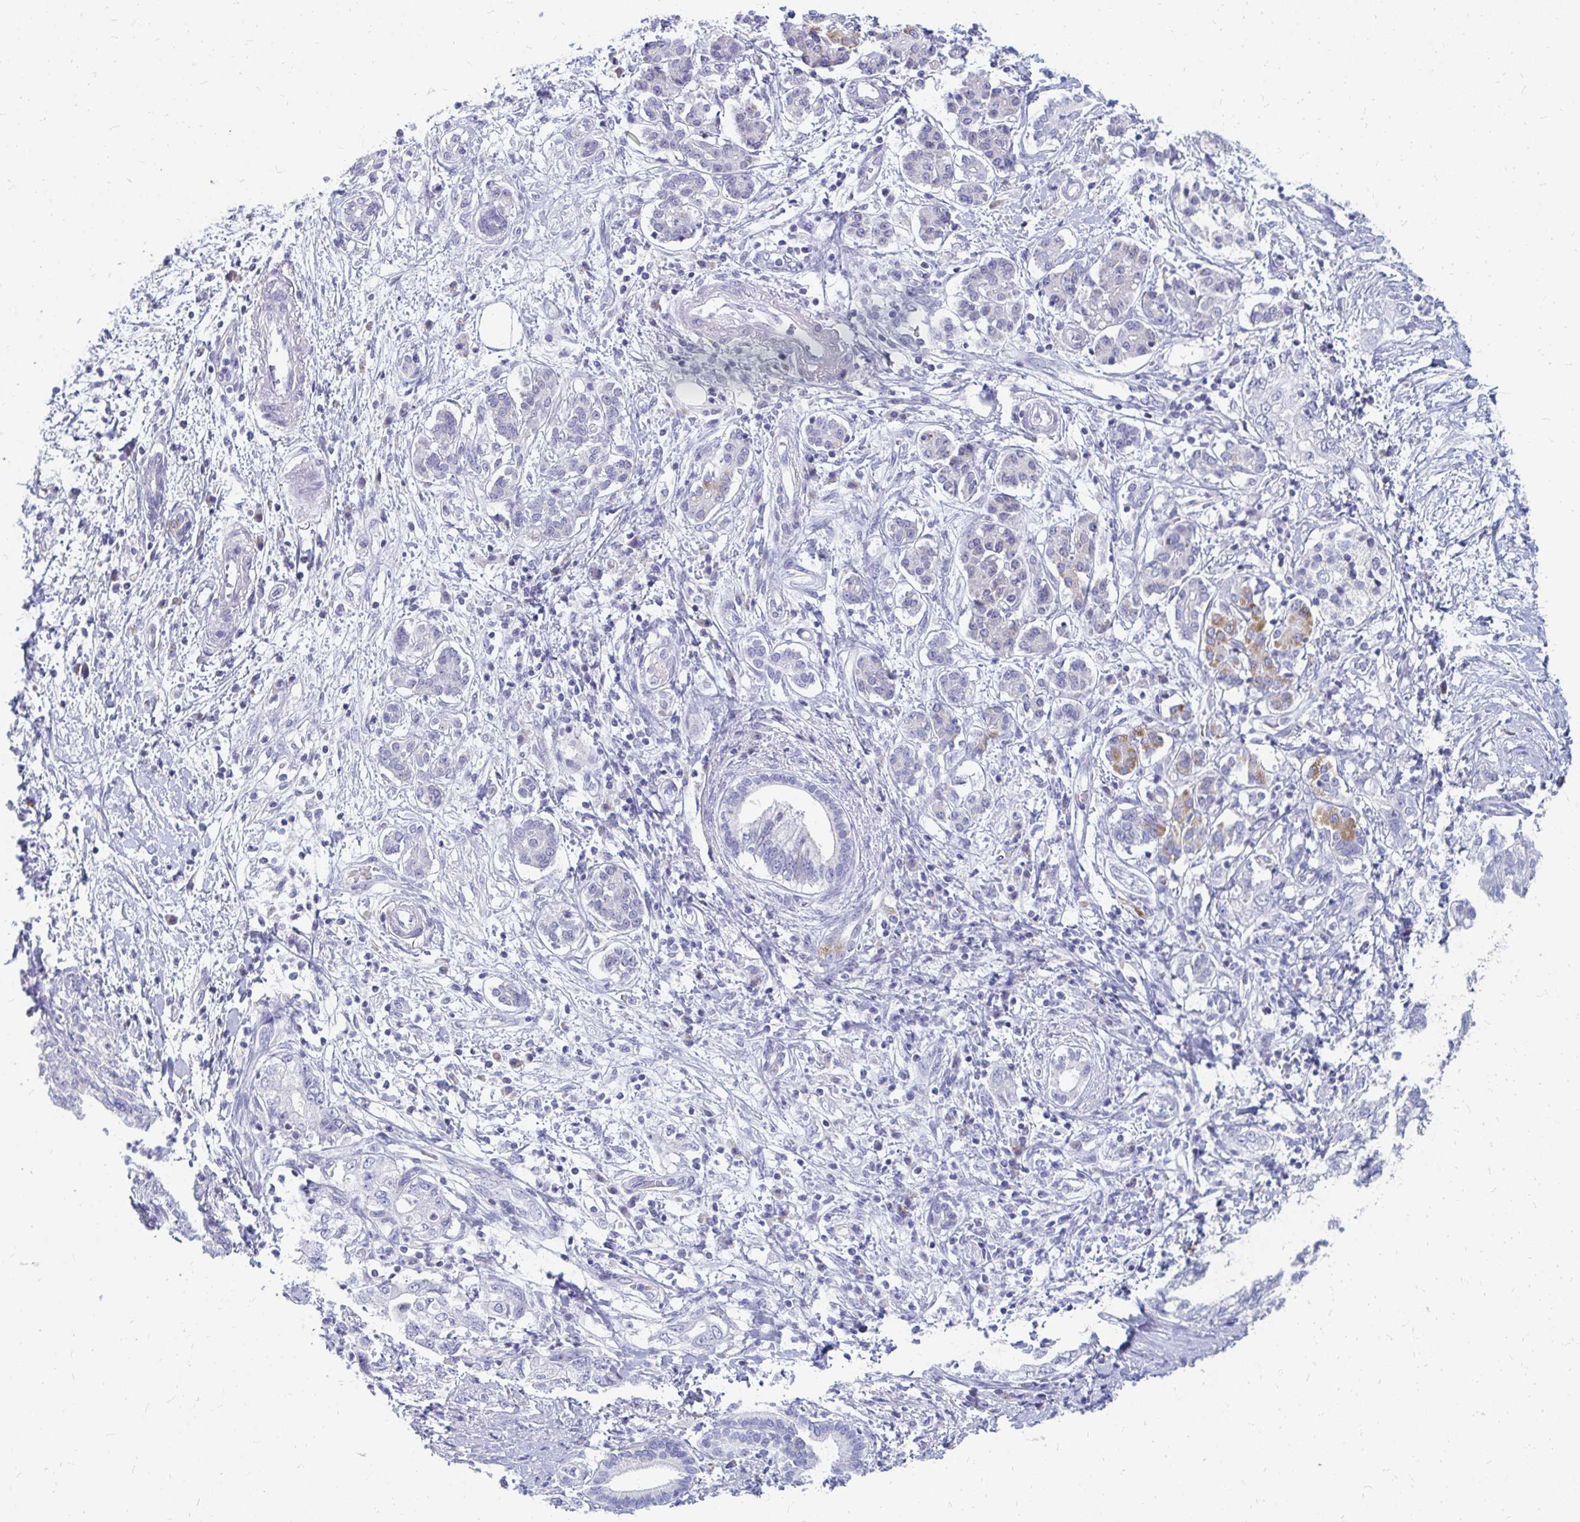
{"staining": {"intensity": "negative", "quantity": "none", "location": "none"}, "tissue": "pancreatic cancer", "cell_type": "Tumor cells", "image_type": "cancer", "snomed": [{"axis": "morphology", "description": "Adenocarcinoma, NOS"}, {"axis": "topography", "description": "Pancreas"}], "caption": "Immunohistochemistry photomicrograph of neoplastic tissue: human pancreatic cancer stained with DAB exhibits no significant protein expression in tumor cells.", "gene": "OR10V1", "patient": {"sex": "female", "age": 73}}